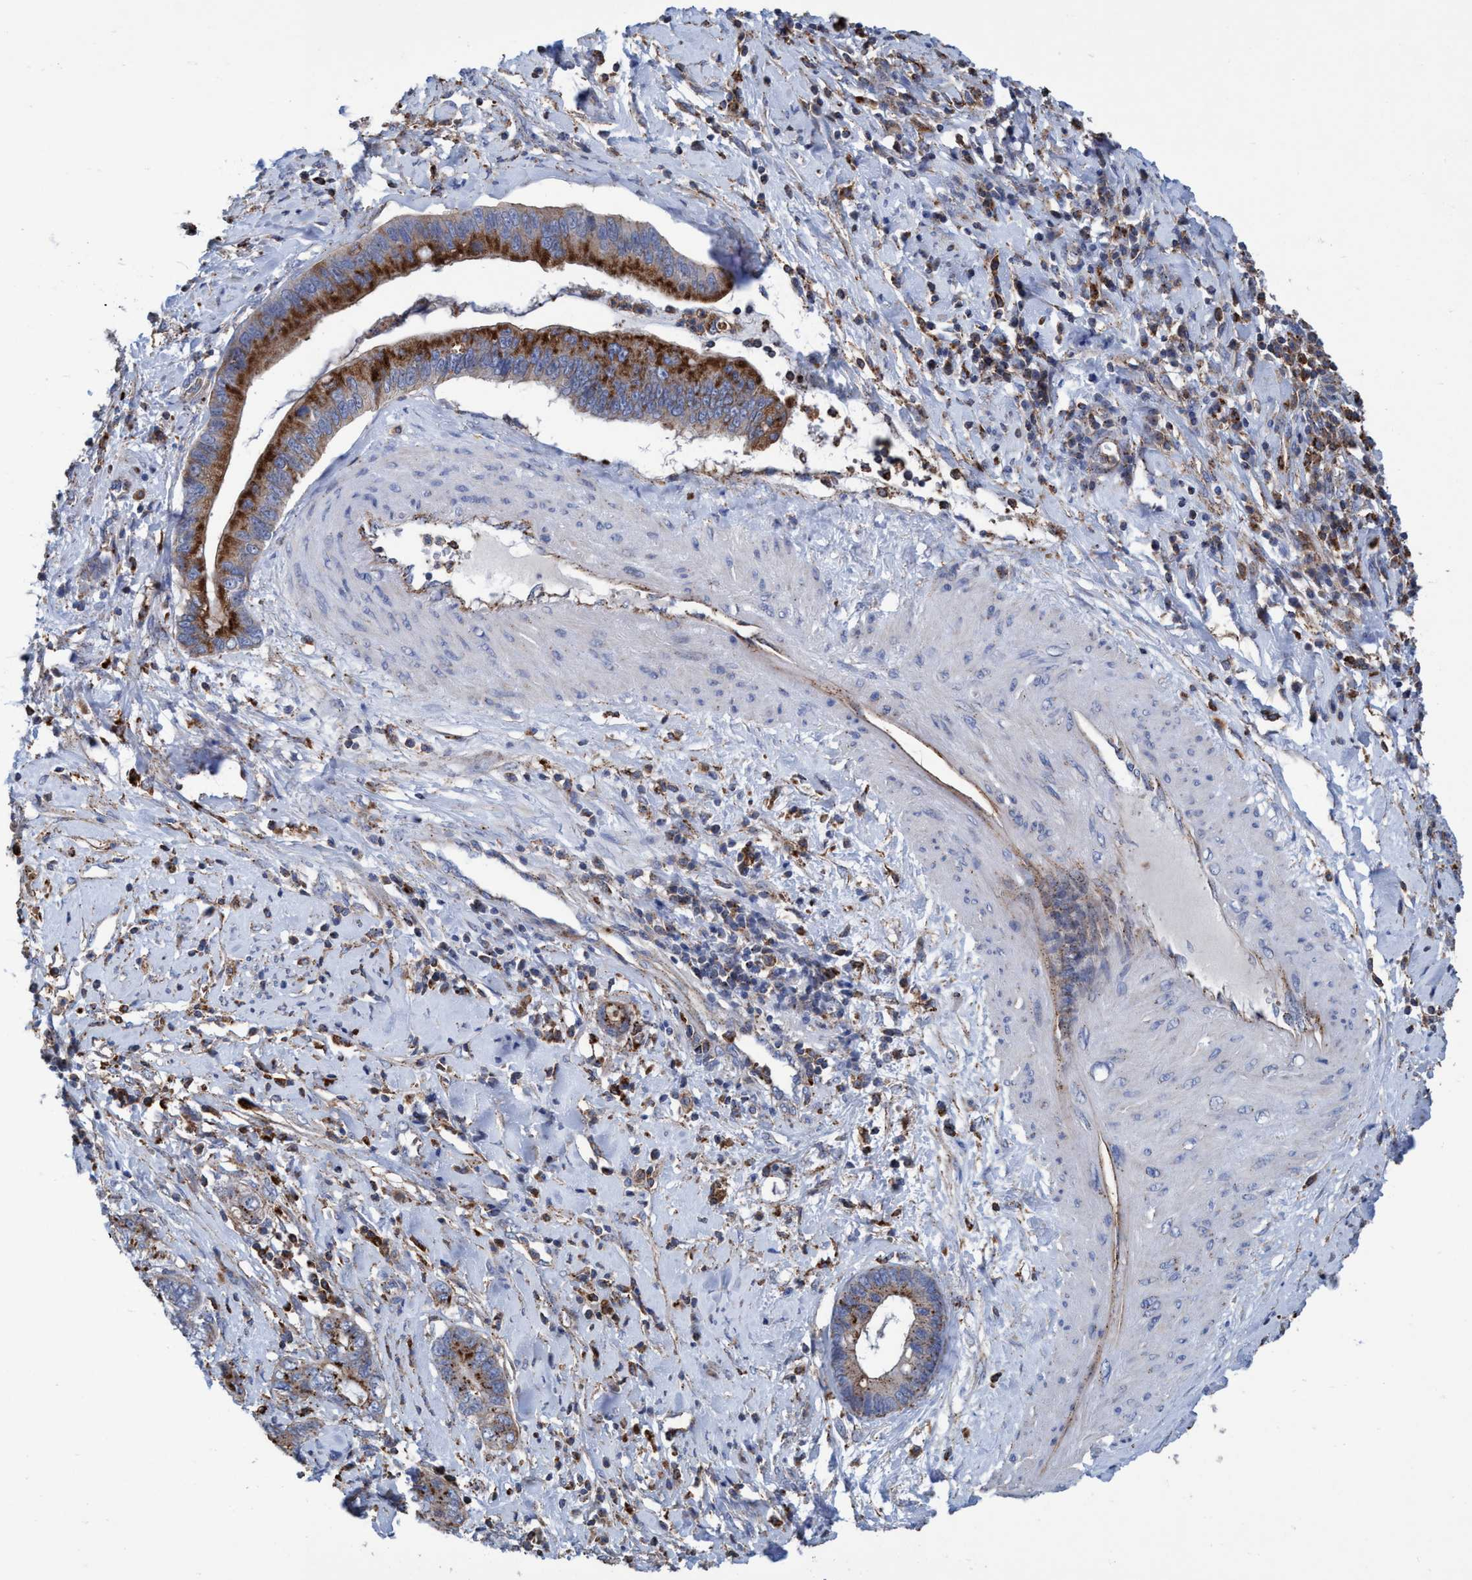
{"staining": {"intensity": "strong", "quantity": "25%-75%", "location": "cytoplasmic/membranous"}, "tissue": "cervical cancer", "cell_type": "Tumor cells", "image_type": "cancer", "snomed": [{"axis": "morphology", "description": "Adenocarcinoma, NOS"}, {"axis": "topography", "description": "Cervix"}], "caption": "Strong cytoplasmic/membranous protein staining is seen in approximately 25%-75% of tumor cells in cervical adenocarcinoma. Using DAB (brown) and hematoxylin (blue) stains, captured at high magnification using brightfield microscopy.", "gene": "TRIM65", "patient": {"sex": "female", "age": 44}}